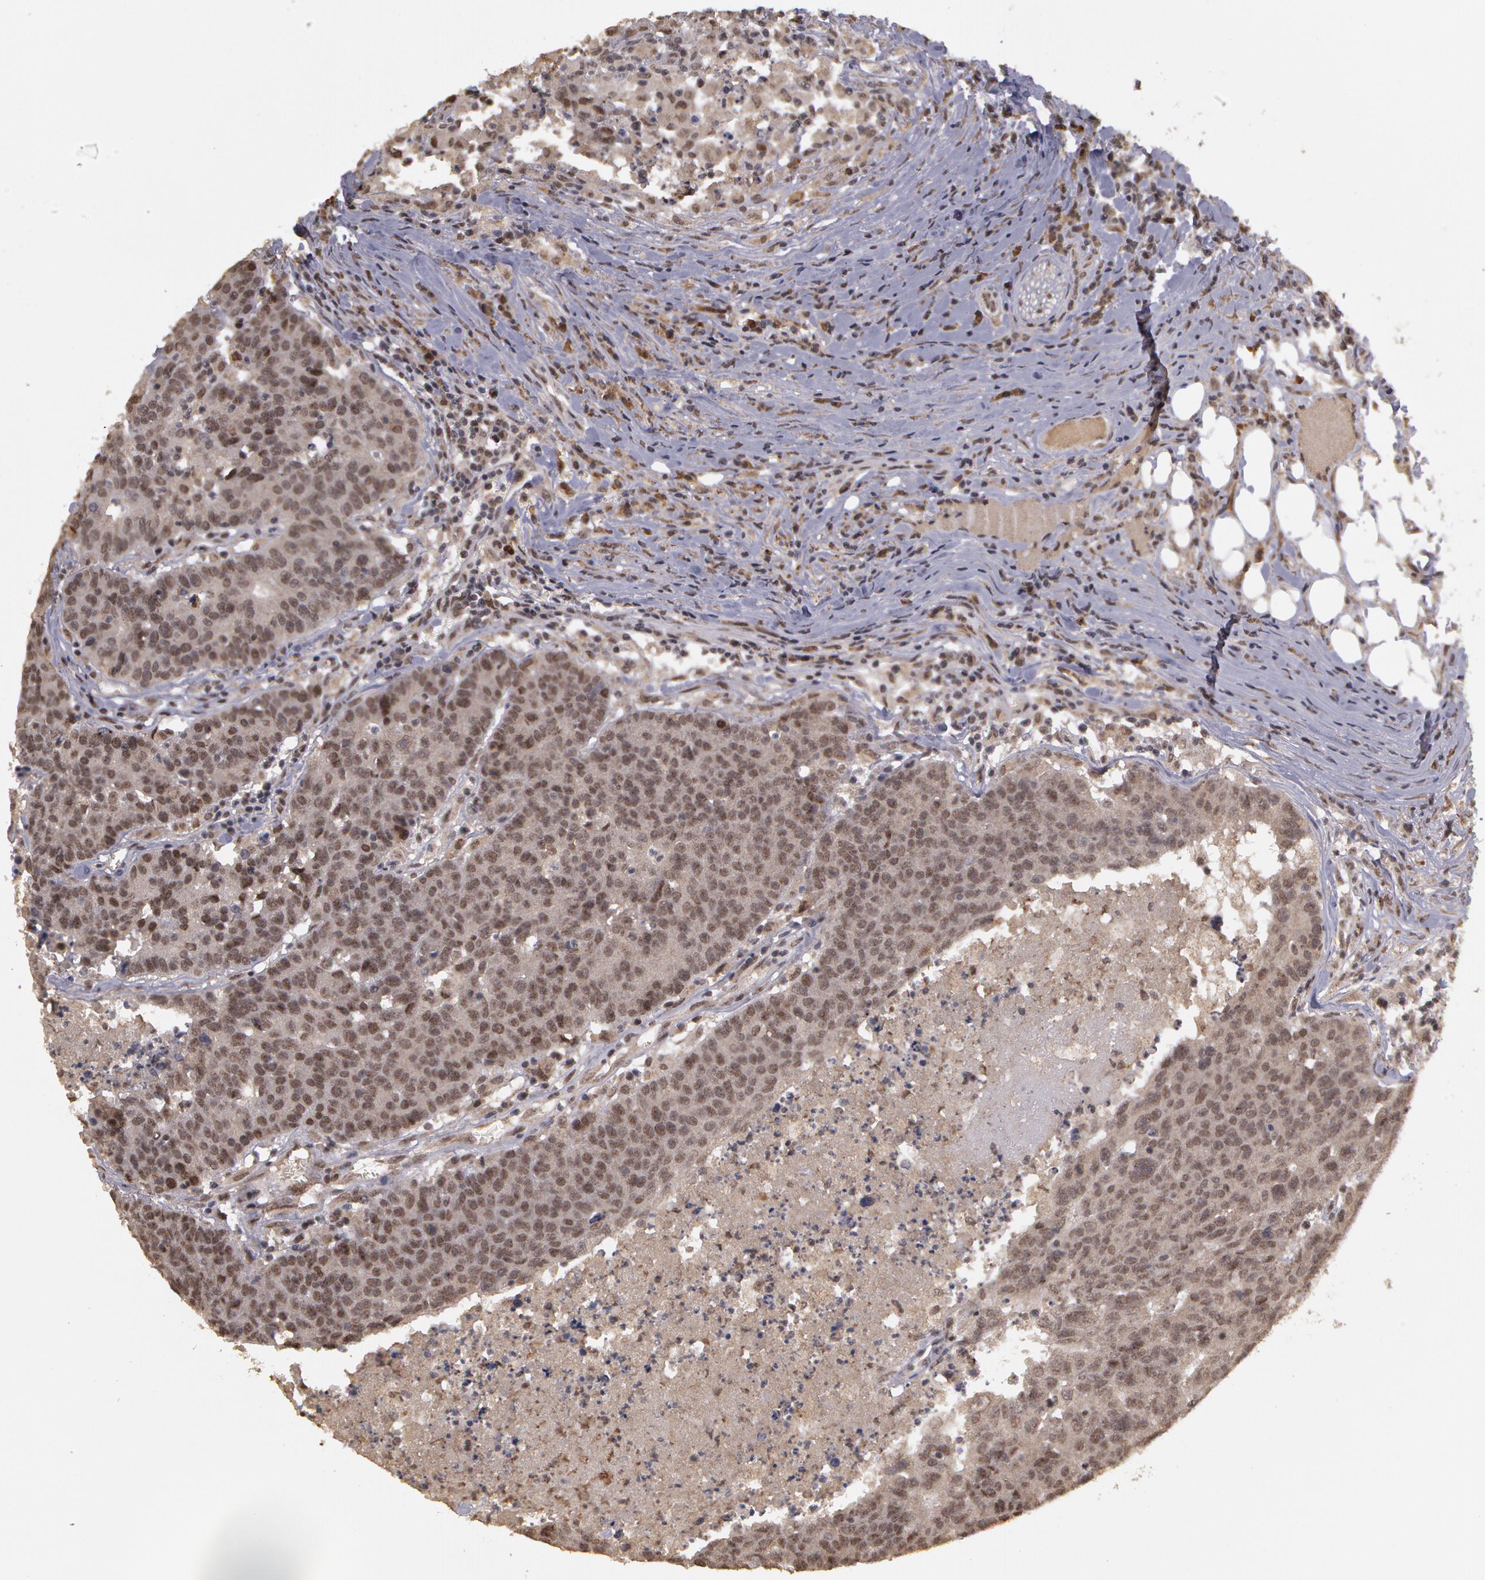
{"staining": {"intensity": "moderate", "quantity": ">75%", "location": "cytoplasmic/membranous,nuclear"}, "tissue": "colorectal cancer", "cell_type": "Tumor cells", "image_type": "cancer", "snomed": [{"axis": "morphology", "description": "Adenocarcinoma, NOS"}, {"axis": "topography", "description": "Colon"}], "caption": "Protein analysis of adenocarcinoma (colorectal) tissue shows moderate cytoplasmic/membranous and nuclear expression in approximately >75% of tumor cells.", "gene": "GLIS1", "patient": {"sex": "female", "age": 53}}